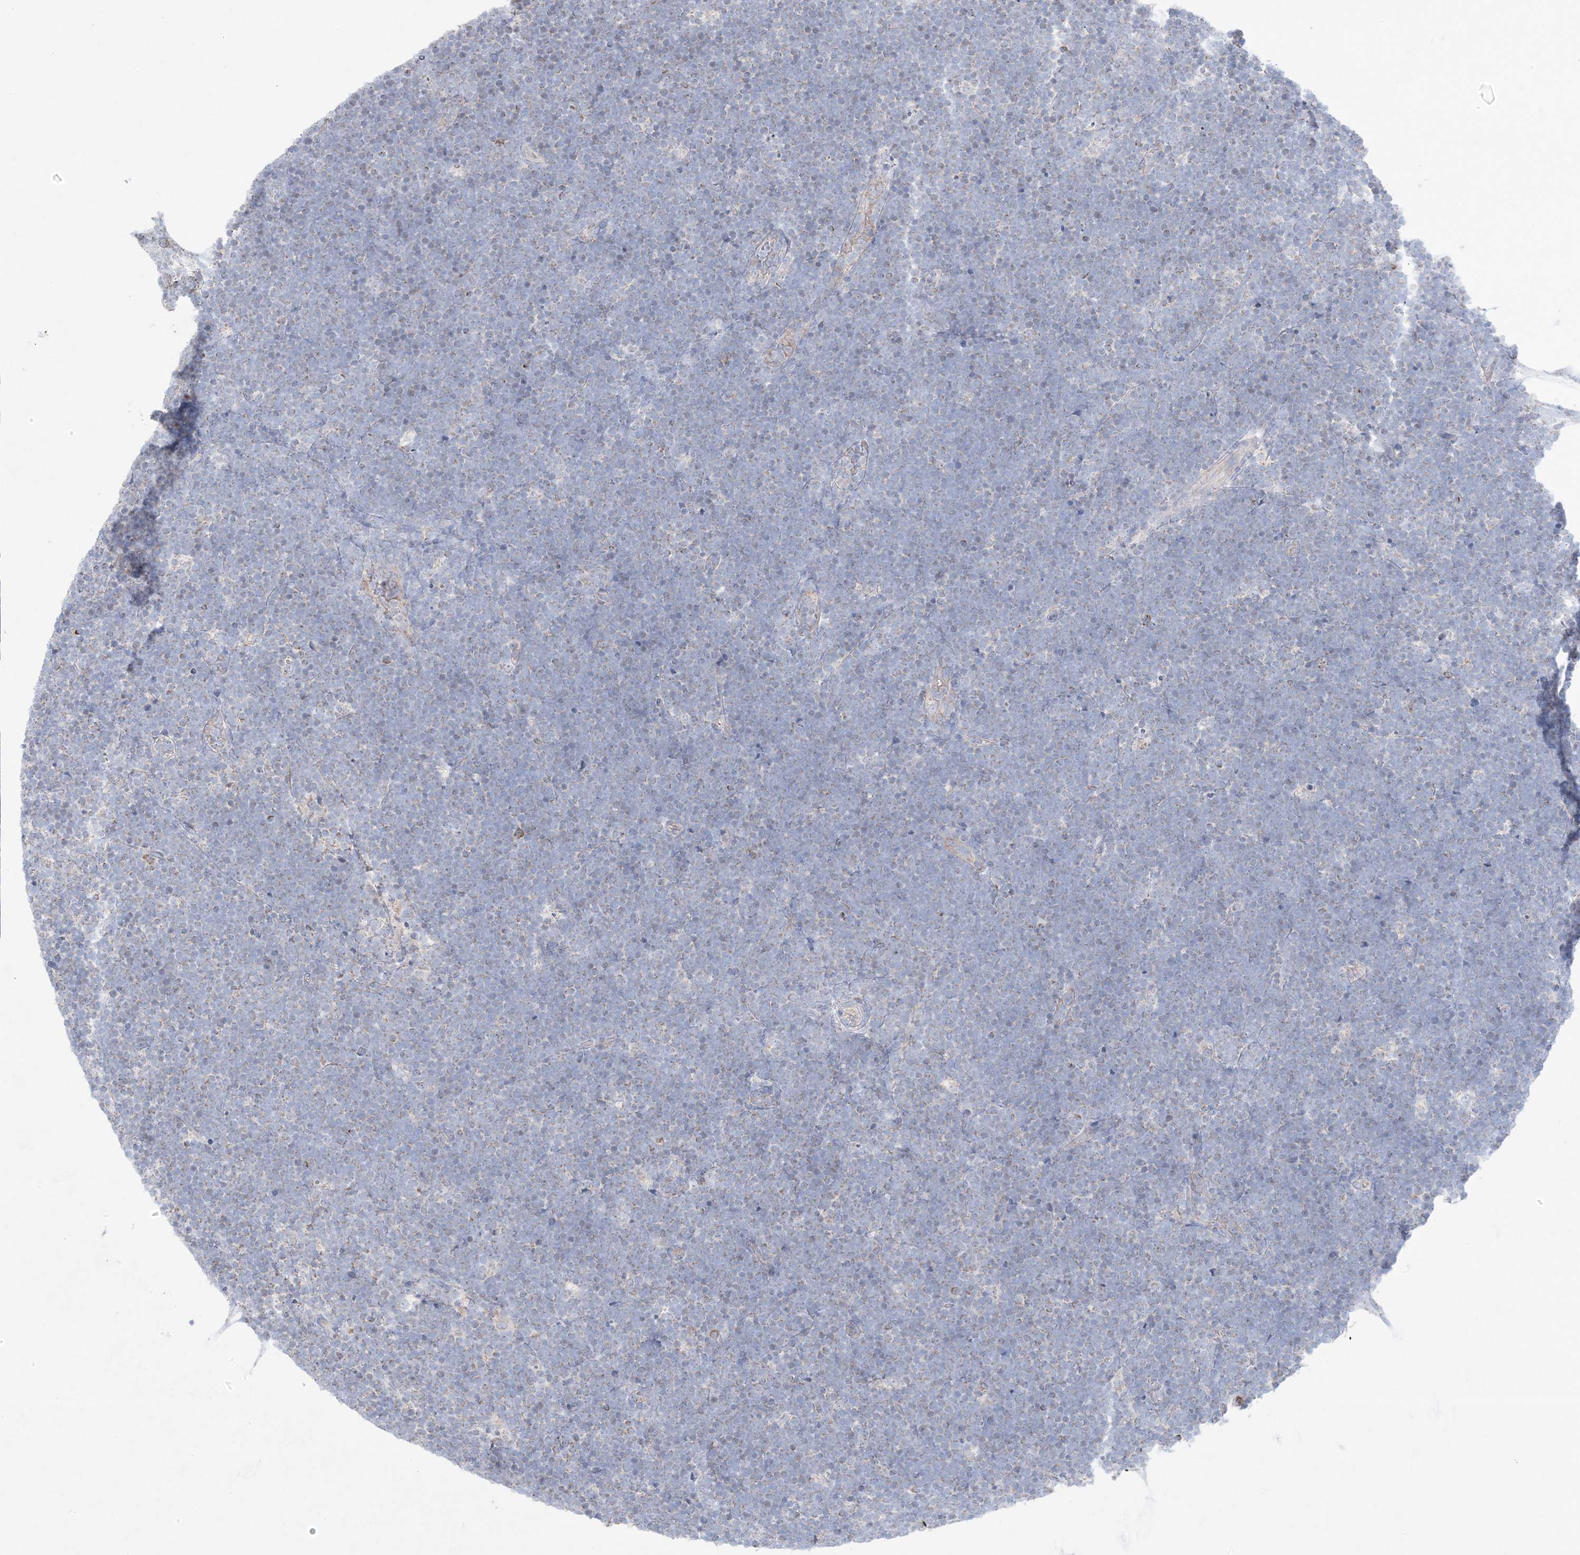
{"staining": {"intensity": "moderate", "quantity": "<25%", "location": "cytoplasmic/membranous"}, "tissue": "lymphoma", "cell_type": "Tumor cells", "image_type": "cancer", "snomed": [{"axis": "morphology", "description": "Malignant lymphoma, non-Hodgkin's type, High grade"}, {"axis": "topography", "description": "Lymph node"}], "caption": "Lymphoma stained with a protein marker exhibits moderate staining in tumor cells.", "gene": "KCTD6", "patient": {"sex": "male", "age": 13}}